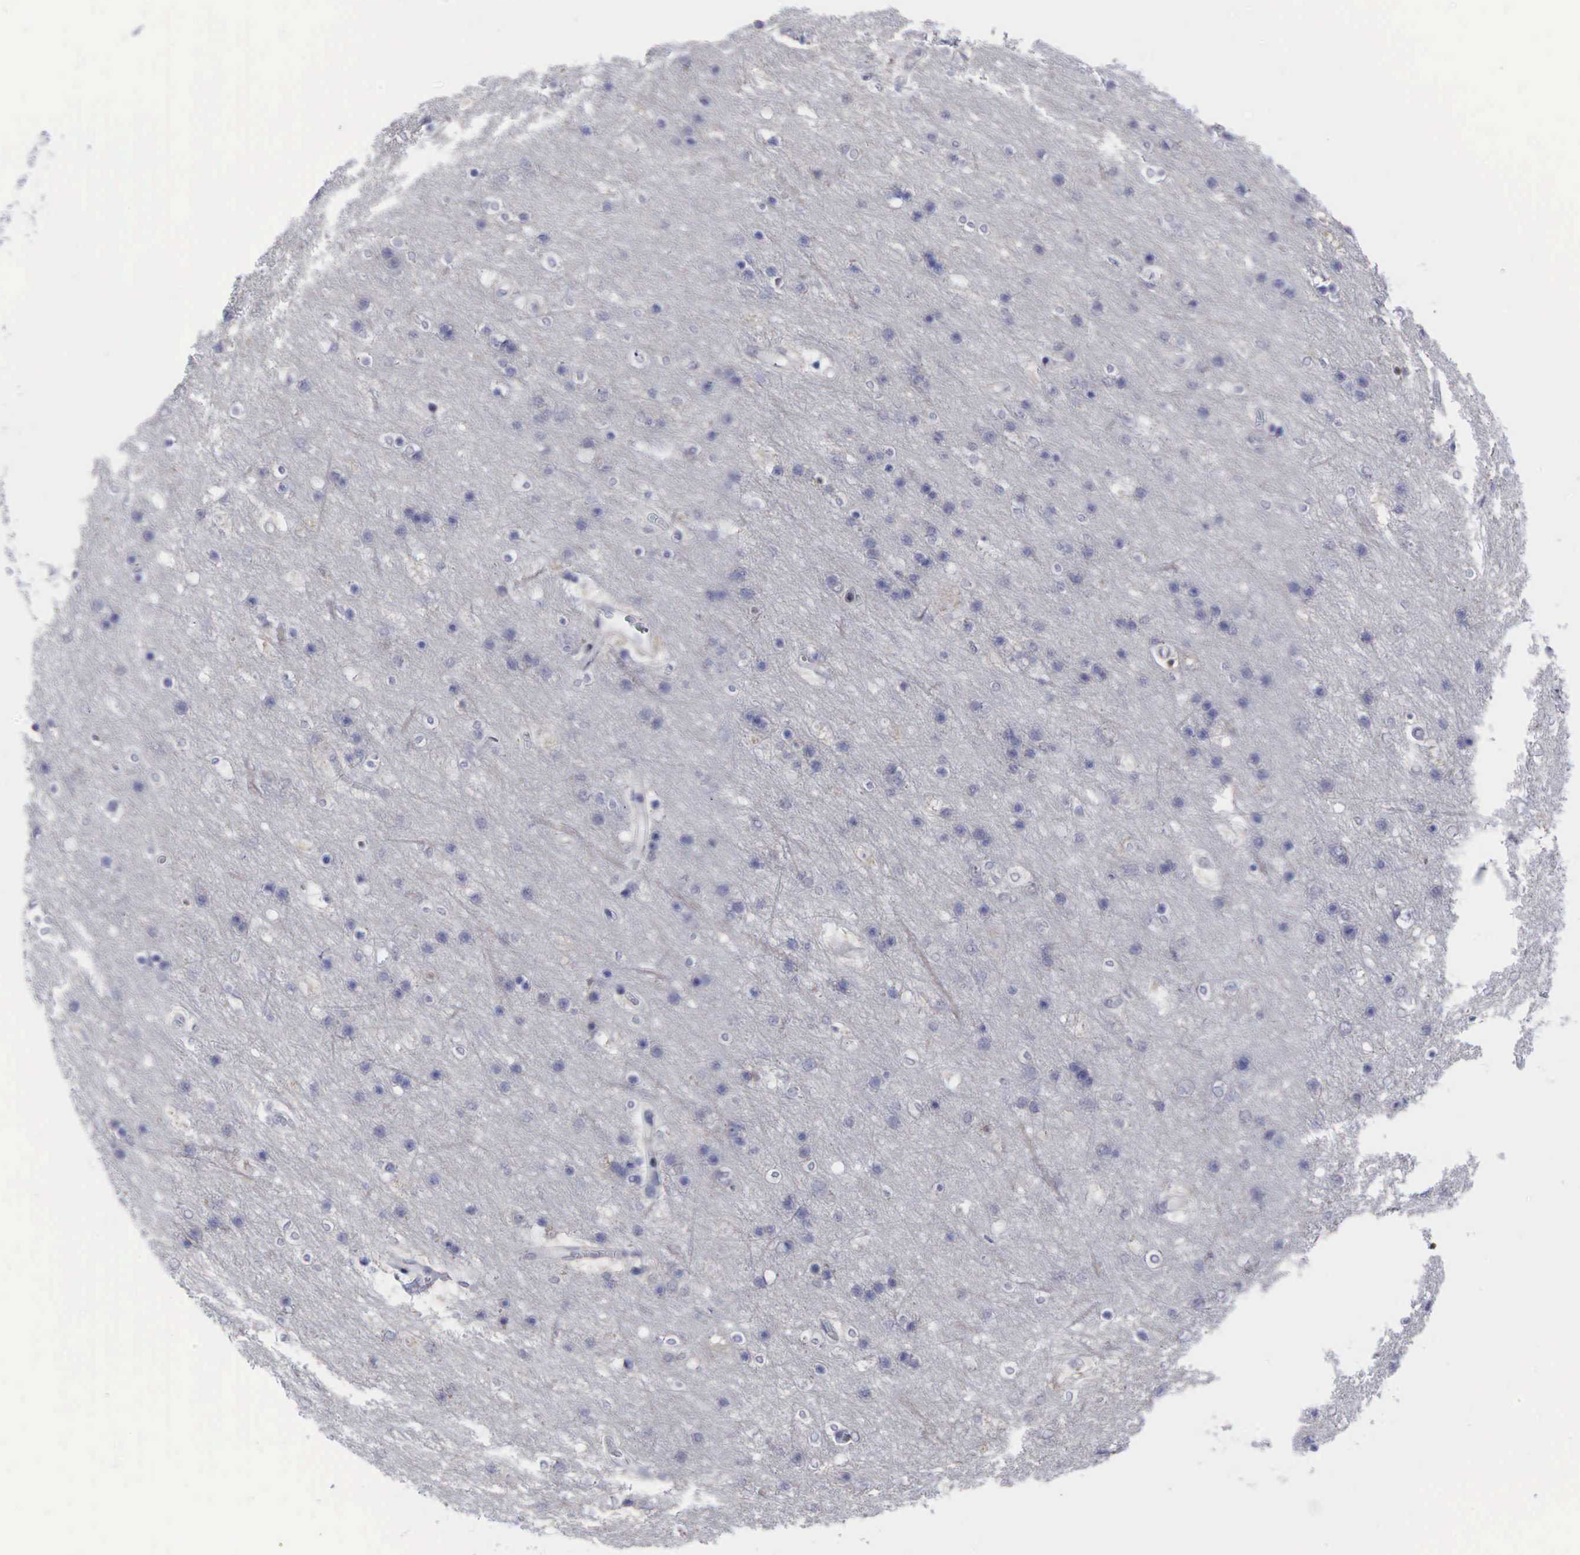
{"staining": {"intensity": "negative", "quantity": "none", "location": "none"}, "tissue": "cerebral cortex", "cell_type": "Endothelial cells", "image_type": "normal", "snomed": [{"axis": "morphology", "description": "Normal tissue, NOS"}, {"axis": "topography", "description": "Cerebral cortex"}], "caption": "IHC photomicrograph of benign cerebral cortex stained for a protein (brown), which displays no positivity in endothelial cells.", "gene": "CCND1", "patient": {"sex": "female", "age": 54}}